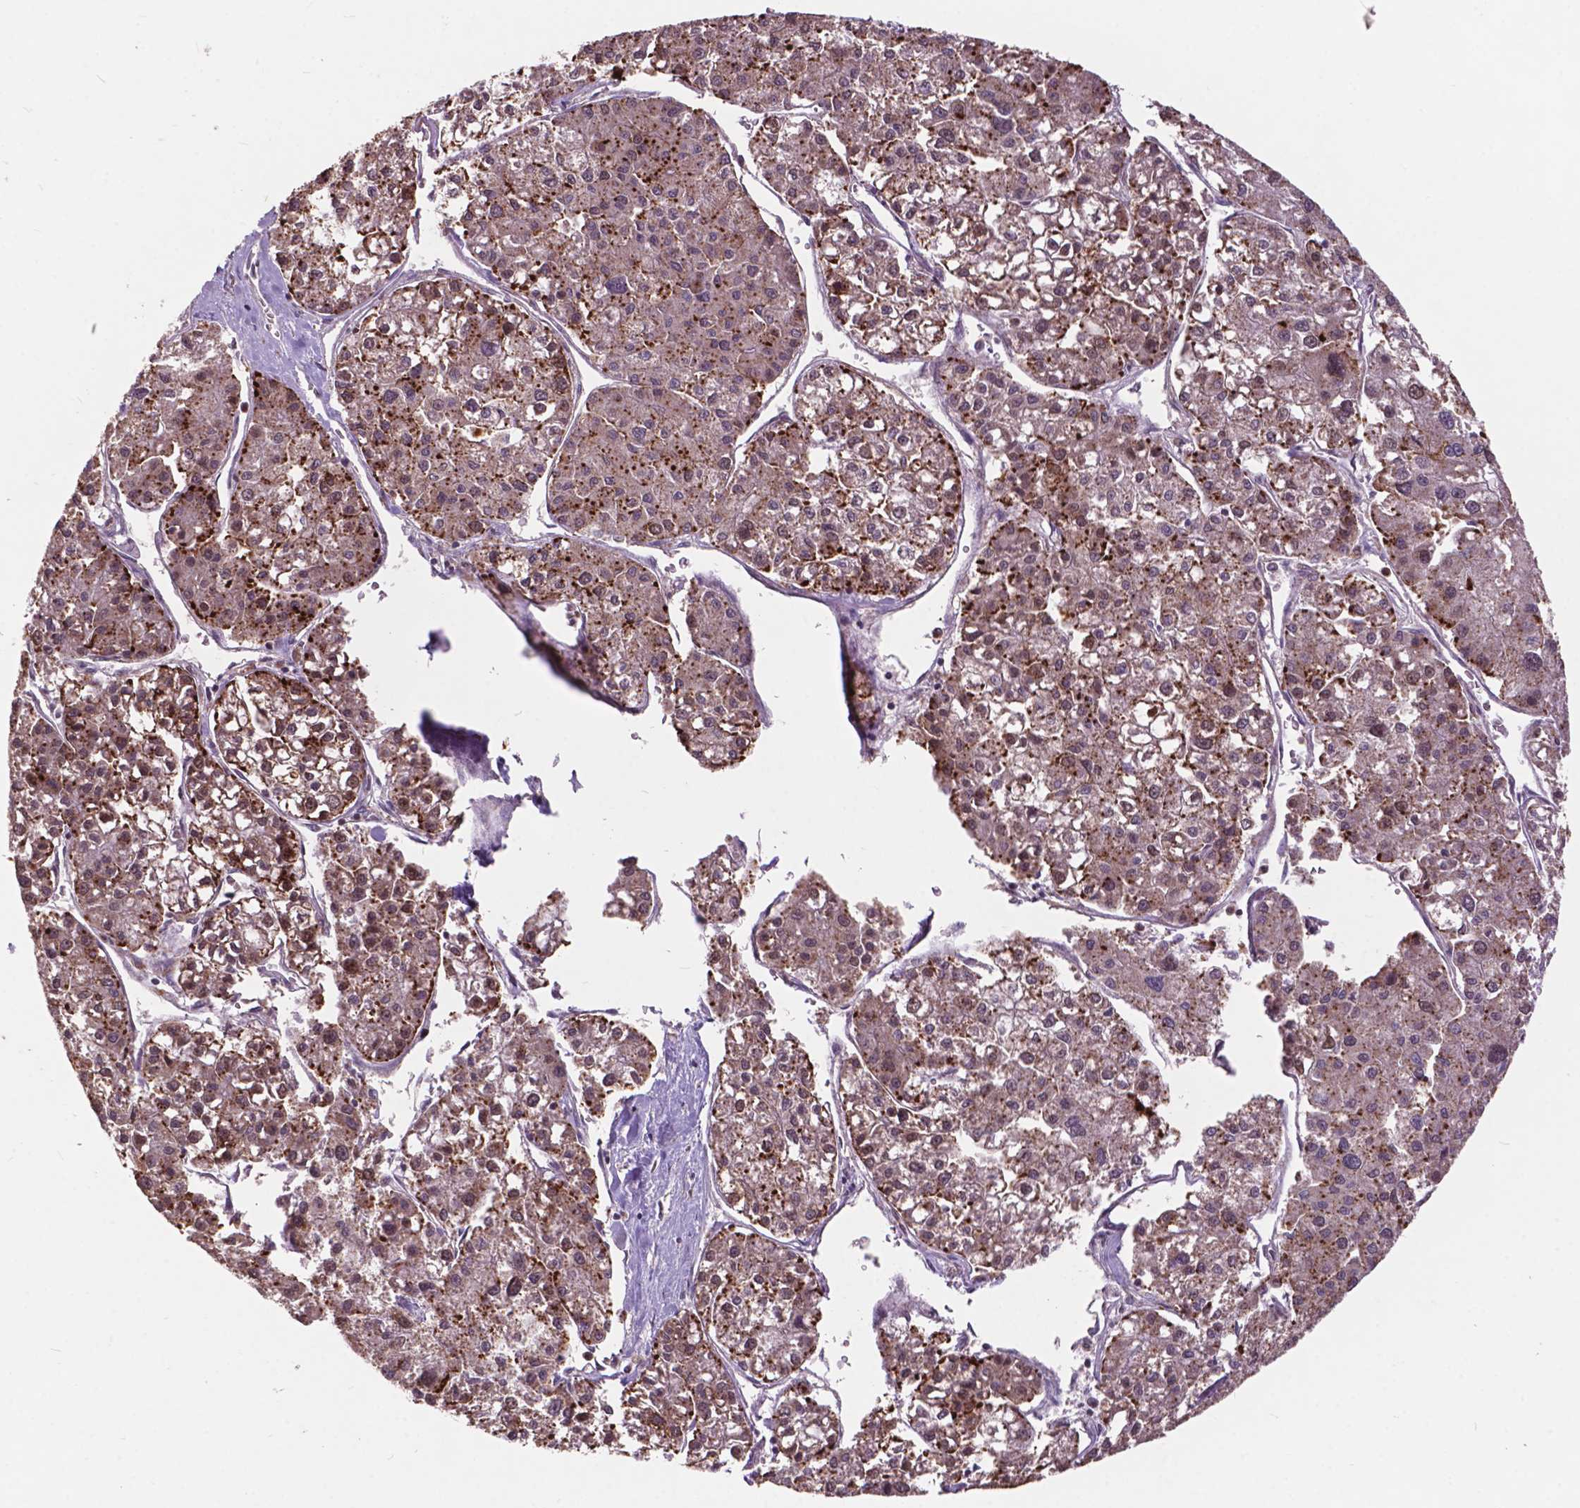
{"staining": {"intensity": "moderate", "quantity": "25%-75%", "location": "cytoplasmic/membranous,nuclear"}, "tissue": "liver cancer", "cell_type": "Tumor cells", "image_type": "cancer", "snomed": [{"axis": "morphology", "description": "Carcinoma, Hepatocellular, NOS"}, {"axis": "topography", "description": "Liver"}], "caption": "Liver cancer (hepatocellular carcinoma) tissue exhibits moderate cytoplasmic/membranous and nuclear positivity in approximately 25%-75% of tumor cells, visualized by immunohistochemistry.", "gene": "MSH2", "patient": {"sex": "male", "age": 73}}